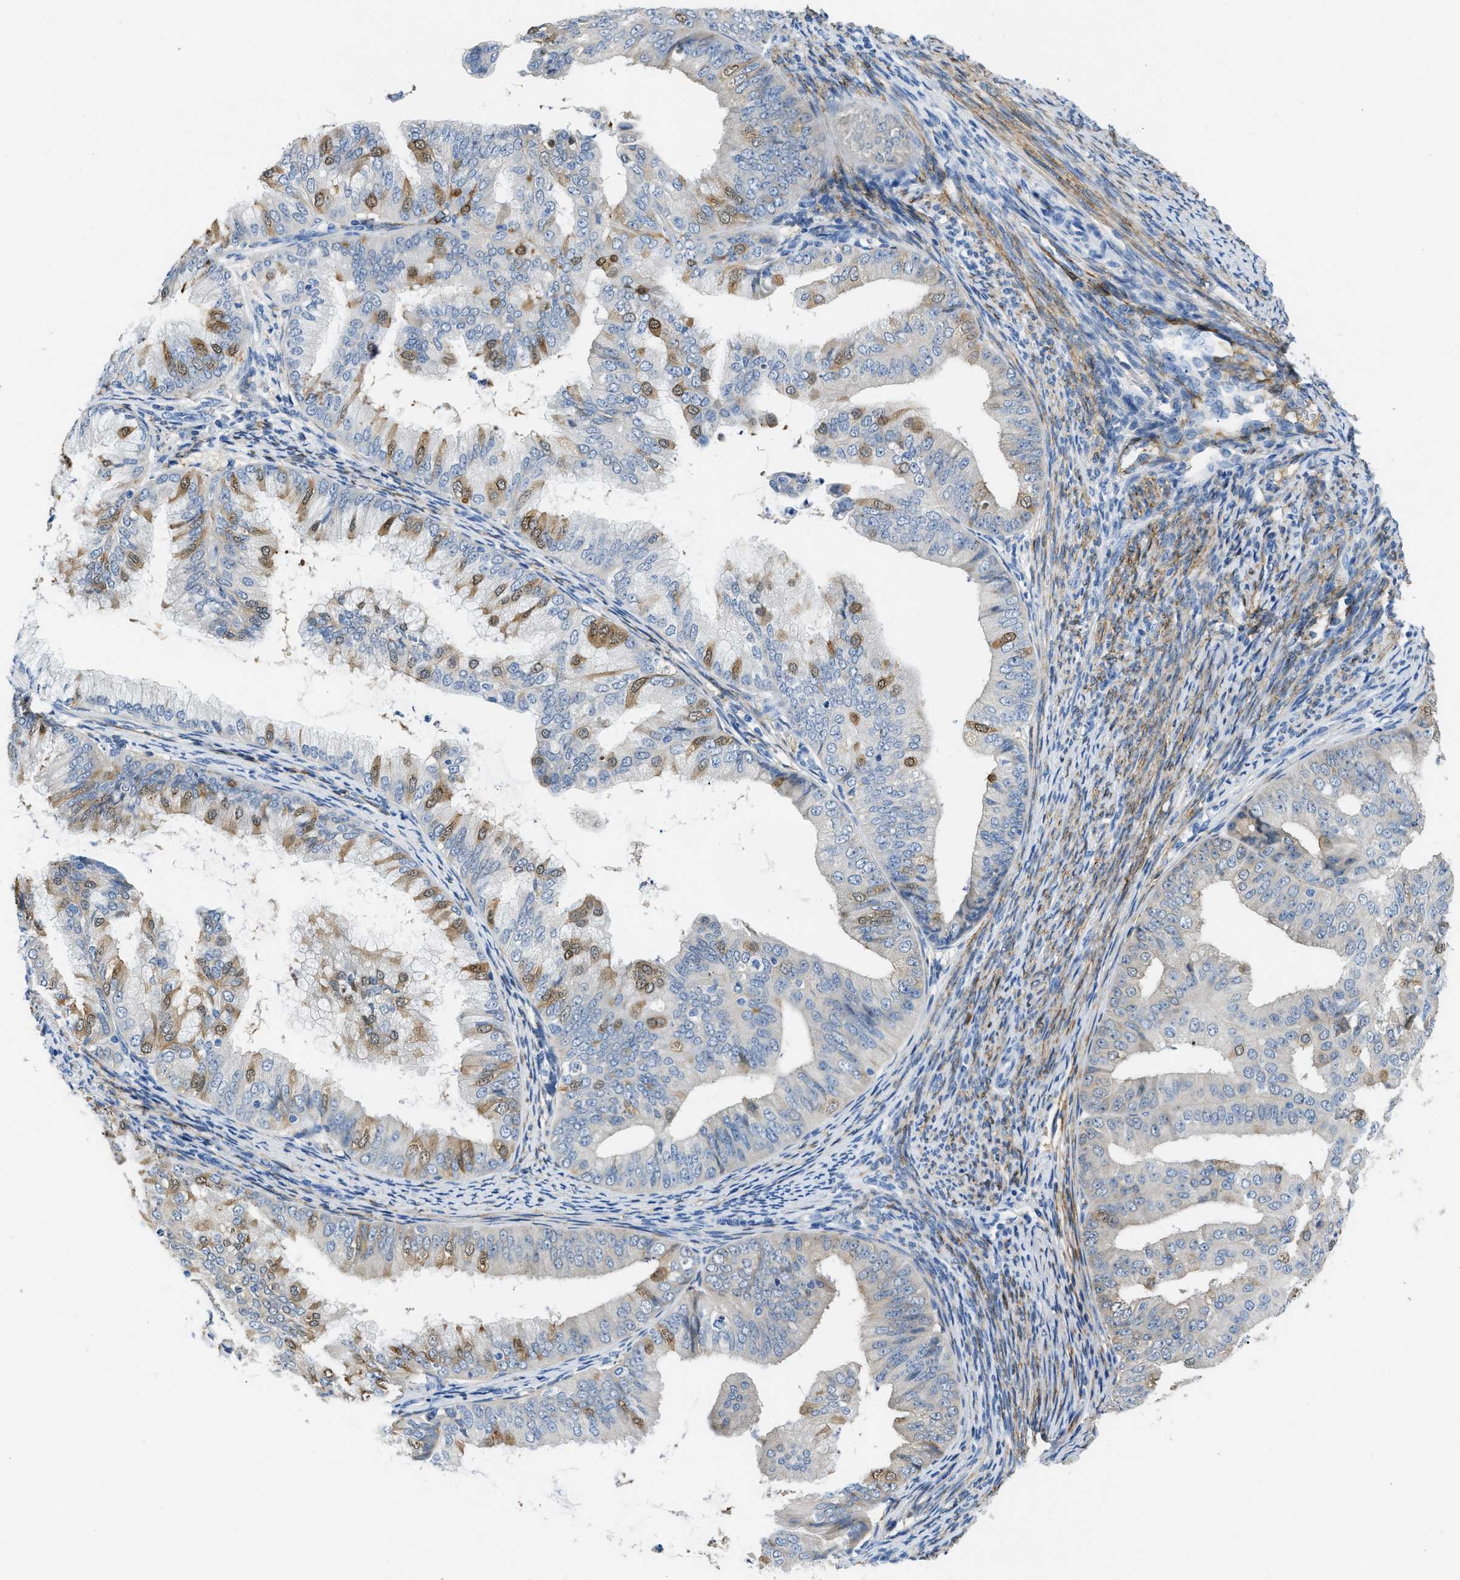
{"staining": {"intensity": "moderate", "quantity": "25%-75%", "location": "cytoplasmic/membranous"}, "tissue": "endometrial cancer", "cell_type": "Tumor cells", "image_type": "cancer", "snomed": [{"axis": "morphology", "description": "Adenocarcinoma, NOS"}, {"axis": "topography", "description": "Endometrium"}], "caption": "Endometrial adenocarcinoma stained with DAB (3,3'-diaminobenzidine) immunohistochemistry (IHC) reveals medium levels of moderate cytoplasmic/membranous positivity in approximately 25%-75% of tumor cells. Using DAB (3,3'-diaminobenzidine) (brown) and hematoxylin (blue) stains, captured at high magnification using brightfield microscopy.", "gene": "SPEG", "patient": {"sex": "female", "age": 63}}